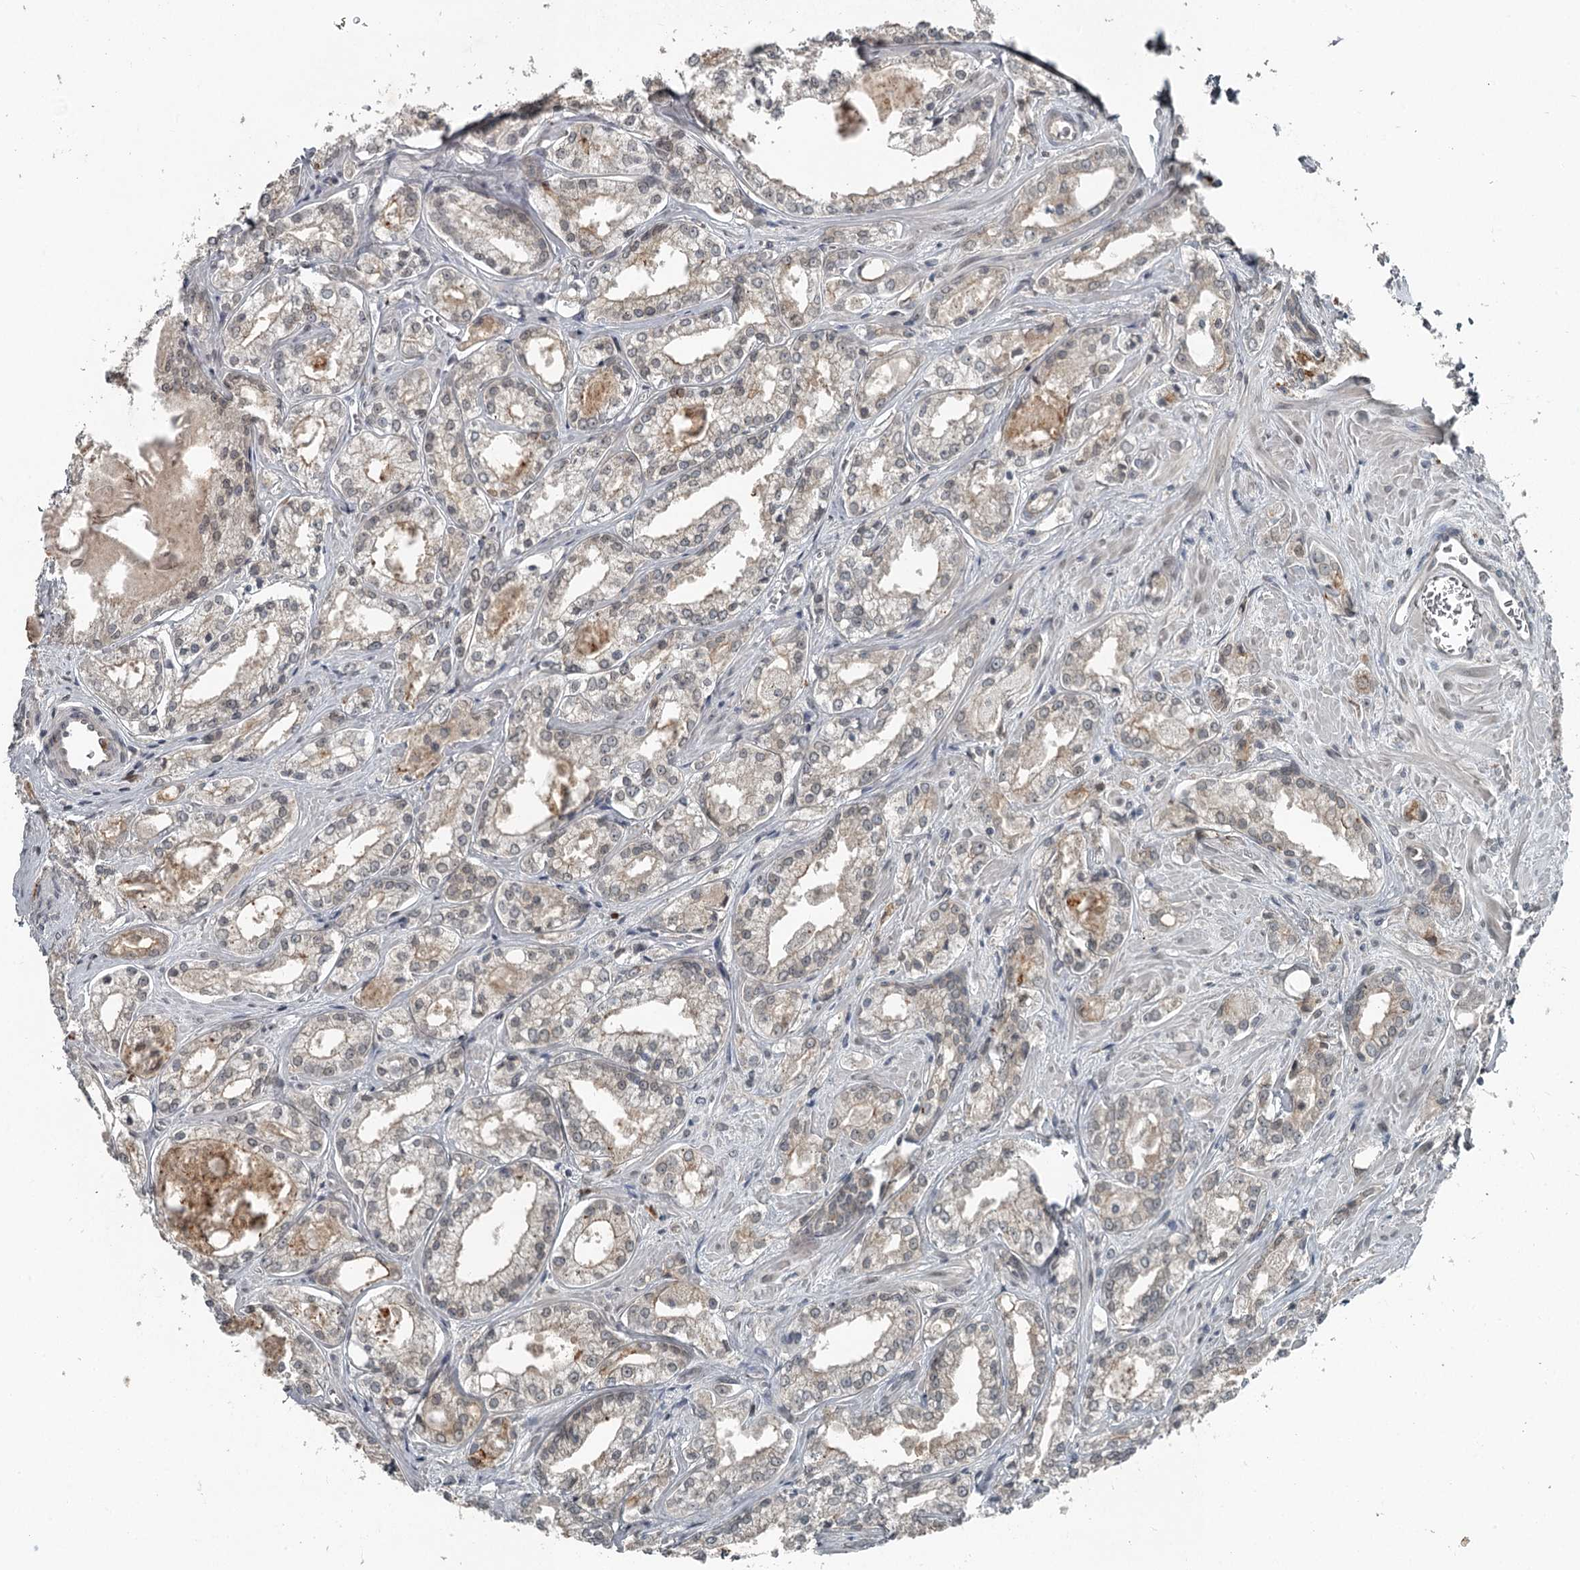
{"staining": {"intensity": "negative", "quantity": "none", "location": "none"}, "tissue": "prostate cancer", "cell_type": "Tumor cells", "image_type": "cancer", "snomed": [{"axis": "morphology", "description": "Adenocarcinoma, Low grade"}, {"axis": "topography", "description": "Prostate"}], "caption": "Human prostate cancer (adenocarcinoma (low-grade)) stained for a protein using immunohistochemistry demonstrates no positivity in tumor cells.", "gene": "SLC39A8", "patient": {"sex": "male", "age": 47}}